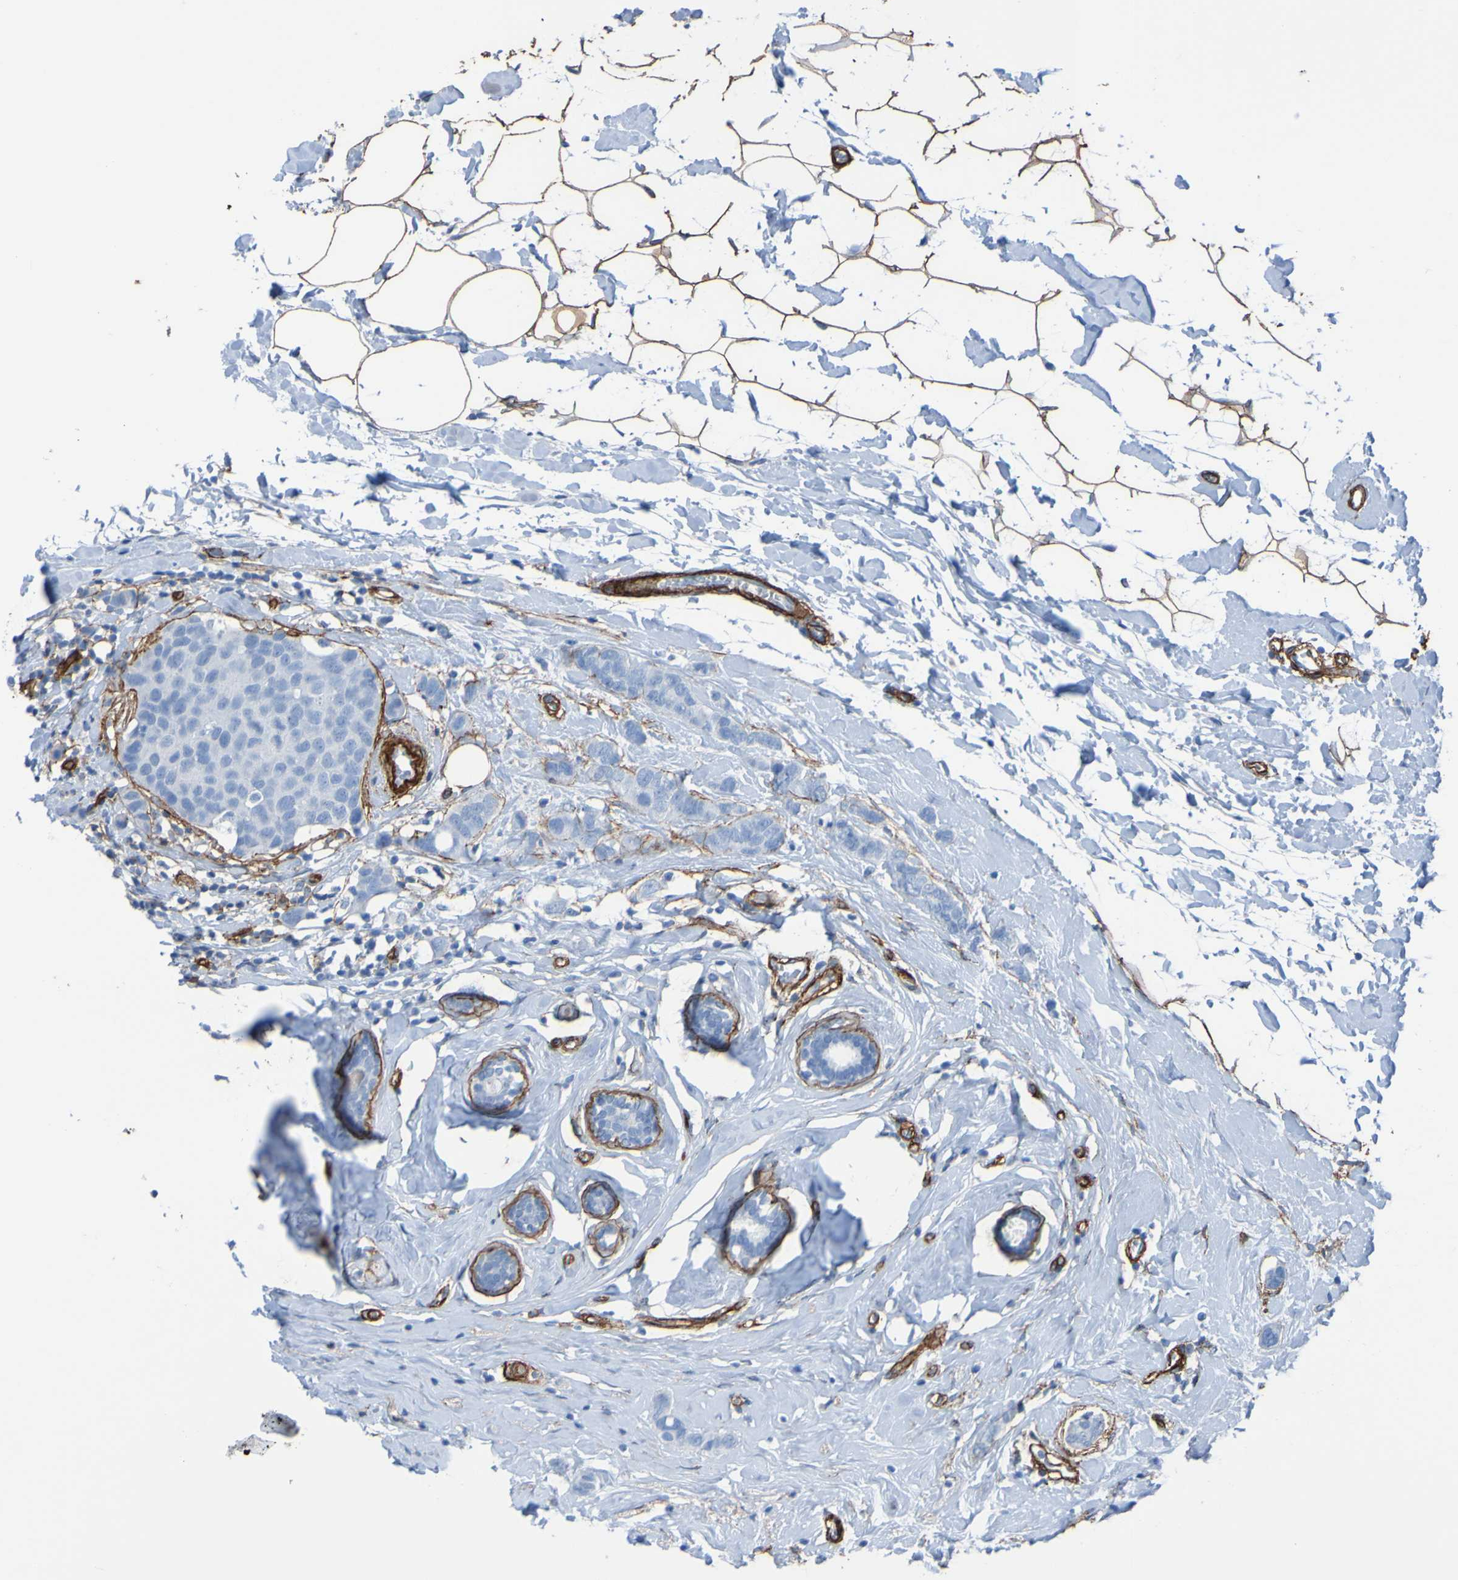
{"staining": {"intensity": "negative", "quantity": "none", "location": "none"}, "tissue": "breast cancer", "cell_type": "Tumor cells", "image_type": "cancer", "snomed": [{"axis": "morphology", "description": "Normal tissue, NOS"}, {"axis": "morphology", "description": "Duct carcinoma"}, {"axis": "topography", "description": "Breast"}], "caption": "This is an immunohistochemistry (IHC) micrograph of invasive ductal carcinoma (breast). There is no expression in tumor cells.", "gene": "COL4A2", "patient": {"sex": "female", "age": 50}}